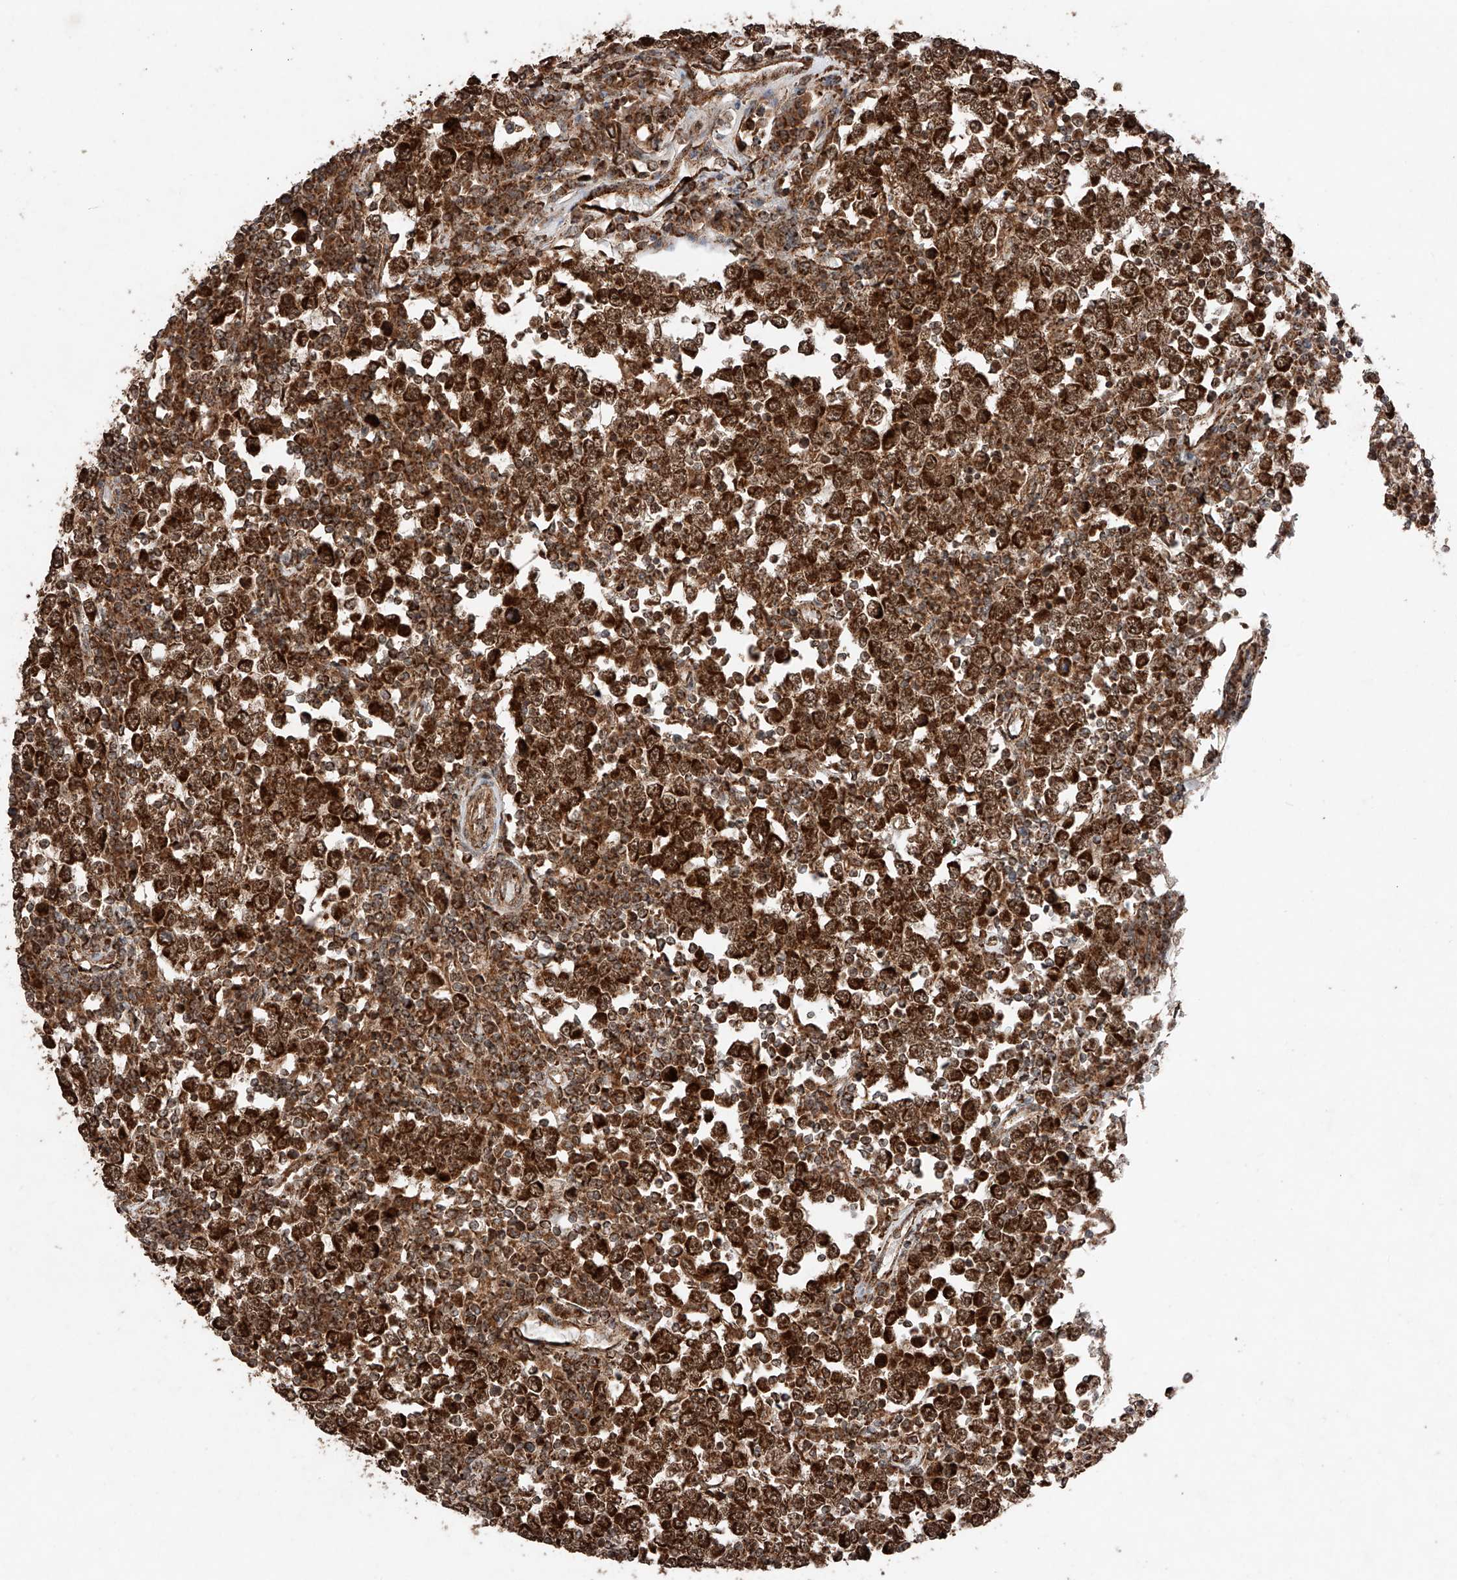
{"staining": {"intensity": "strong", "quantity": ">75%", "location": "cytoplasmic/membranous,nuclear"}, "tissue": "testis cancer", "cell_type": "Tumor cells", "image_type": "cancer", "snomed": [{"axis": "morphology", "description": "Seminoma, NOS"}, {"axis": "topography", "description": "Testis"}], "caption": "Immunohistochemistry of testis cancer (seminoma) exhibits high levels of strong cytoplasmic/membranous and nuclear positivity in approximately >75% of tumor cells. The protein is stained brown, and the nuclei are stained in blue (DAB (3,3'-diaminobenzidine) IHC with brightfield microscopy, high magnification).", "gene": "ZSCAN29", "patient": {"sex": "male", "age": 65}}